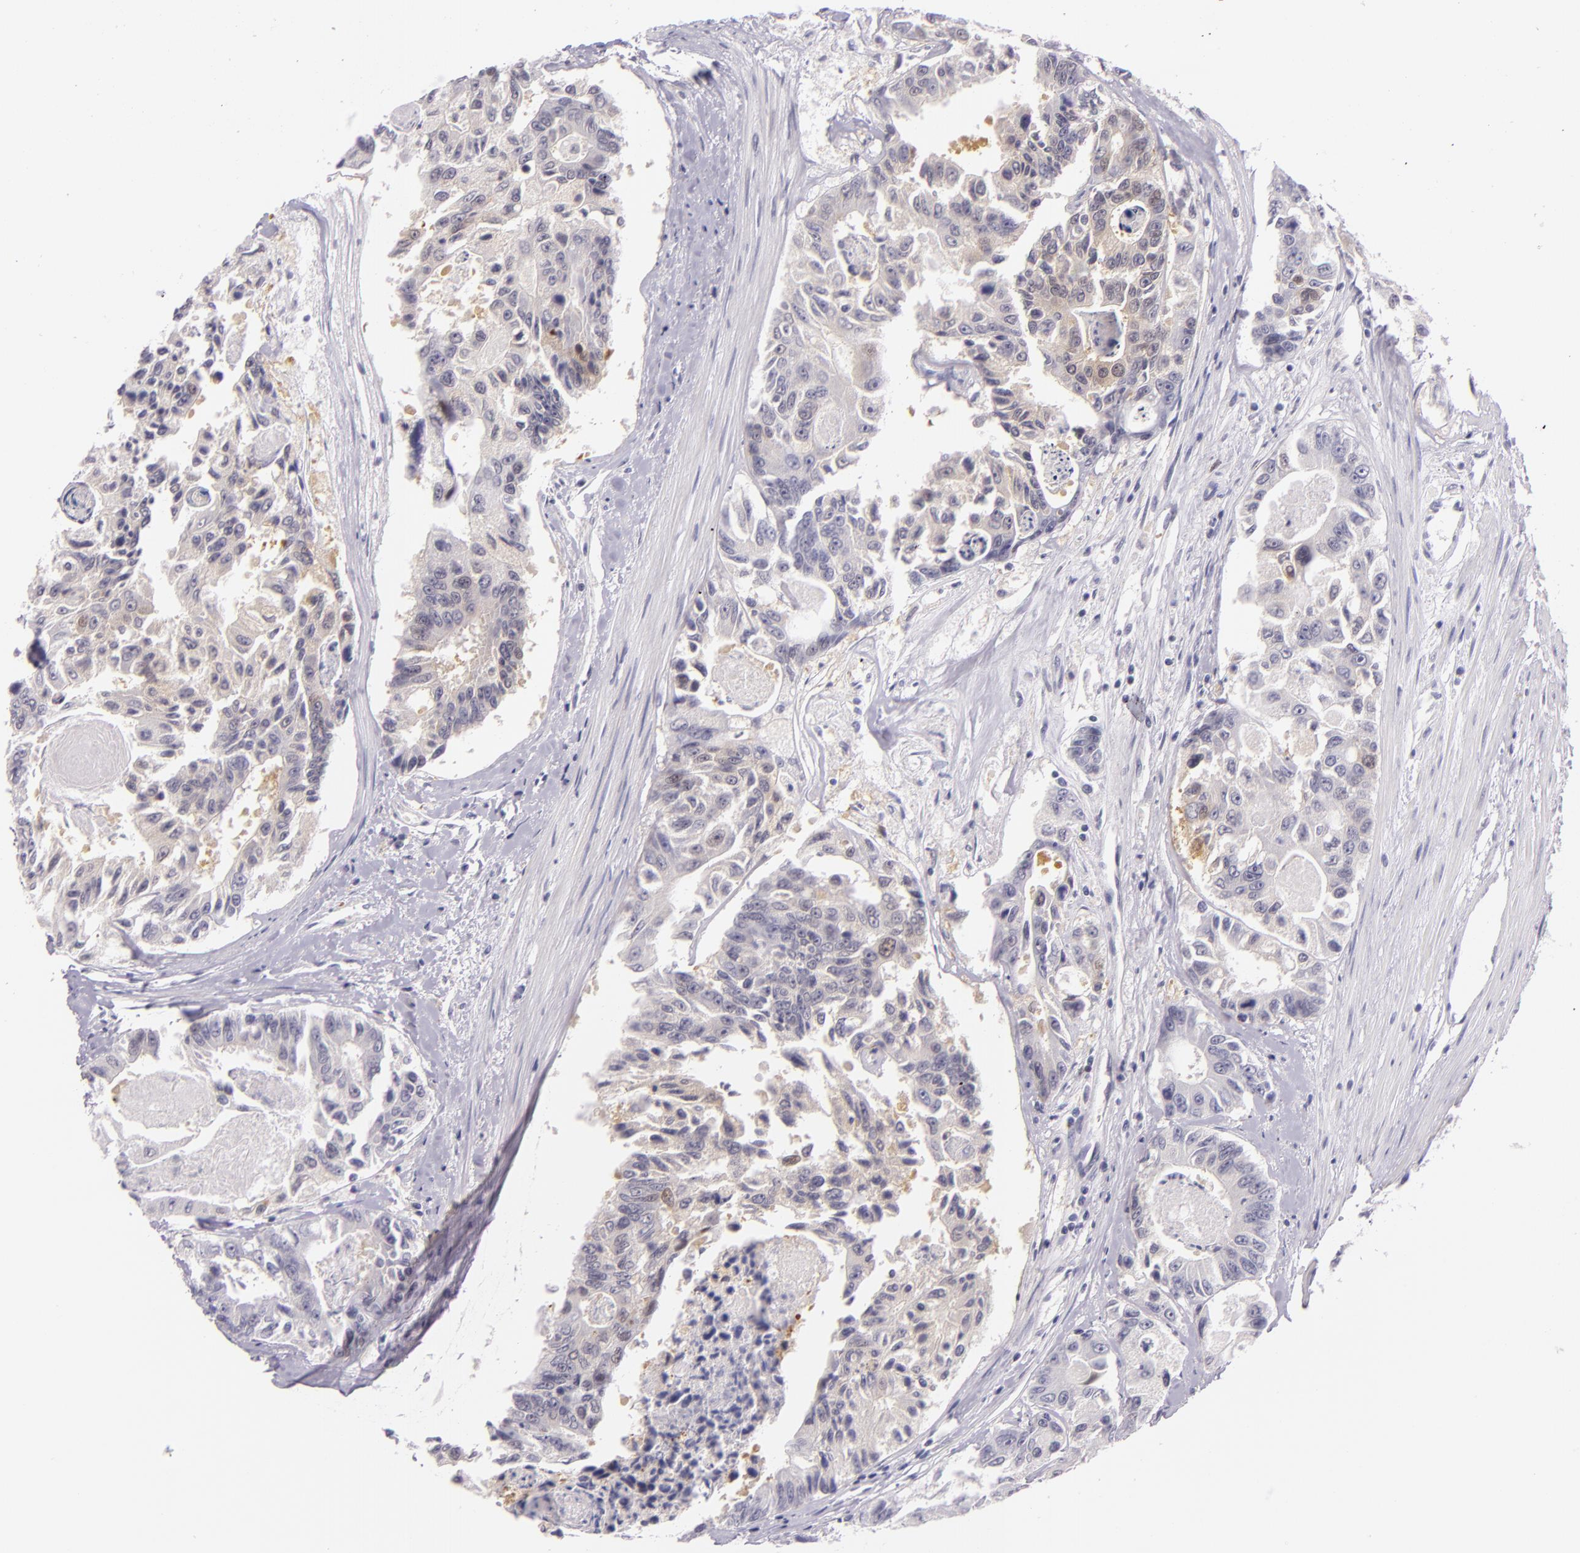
{"staining": {"intensity": "weak", "quantity": "25%-75%", "location": "cytoplasmic/membranous"}, "tissue": "colorectal cancer", "cell_type": "Tumor cells", "image_type": "cancer", "snomed": [{"axis": "morphology", "description": "Adenocarcinoma, NOS"}, {"axis": "topography", "description": "Colon"}], "caption": "A brown stain highlights weak cytoplasmic/membranous positivity of a protein in colorectal cancer (adenocarcinoma) tumor cells.", "gene": "HSP90AA1", "patient": {"sex": "female", "age": 86}}